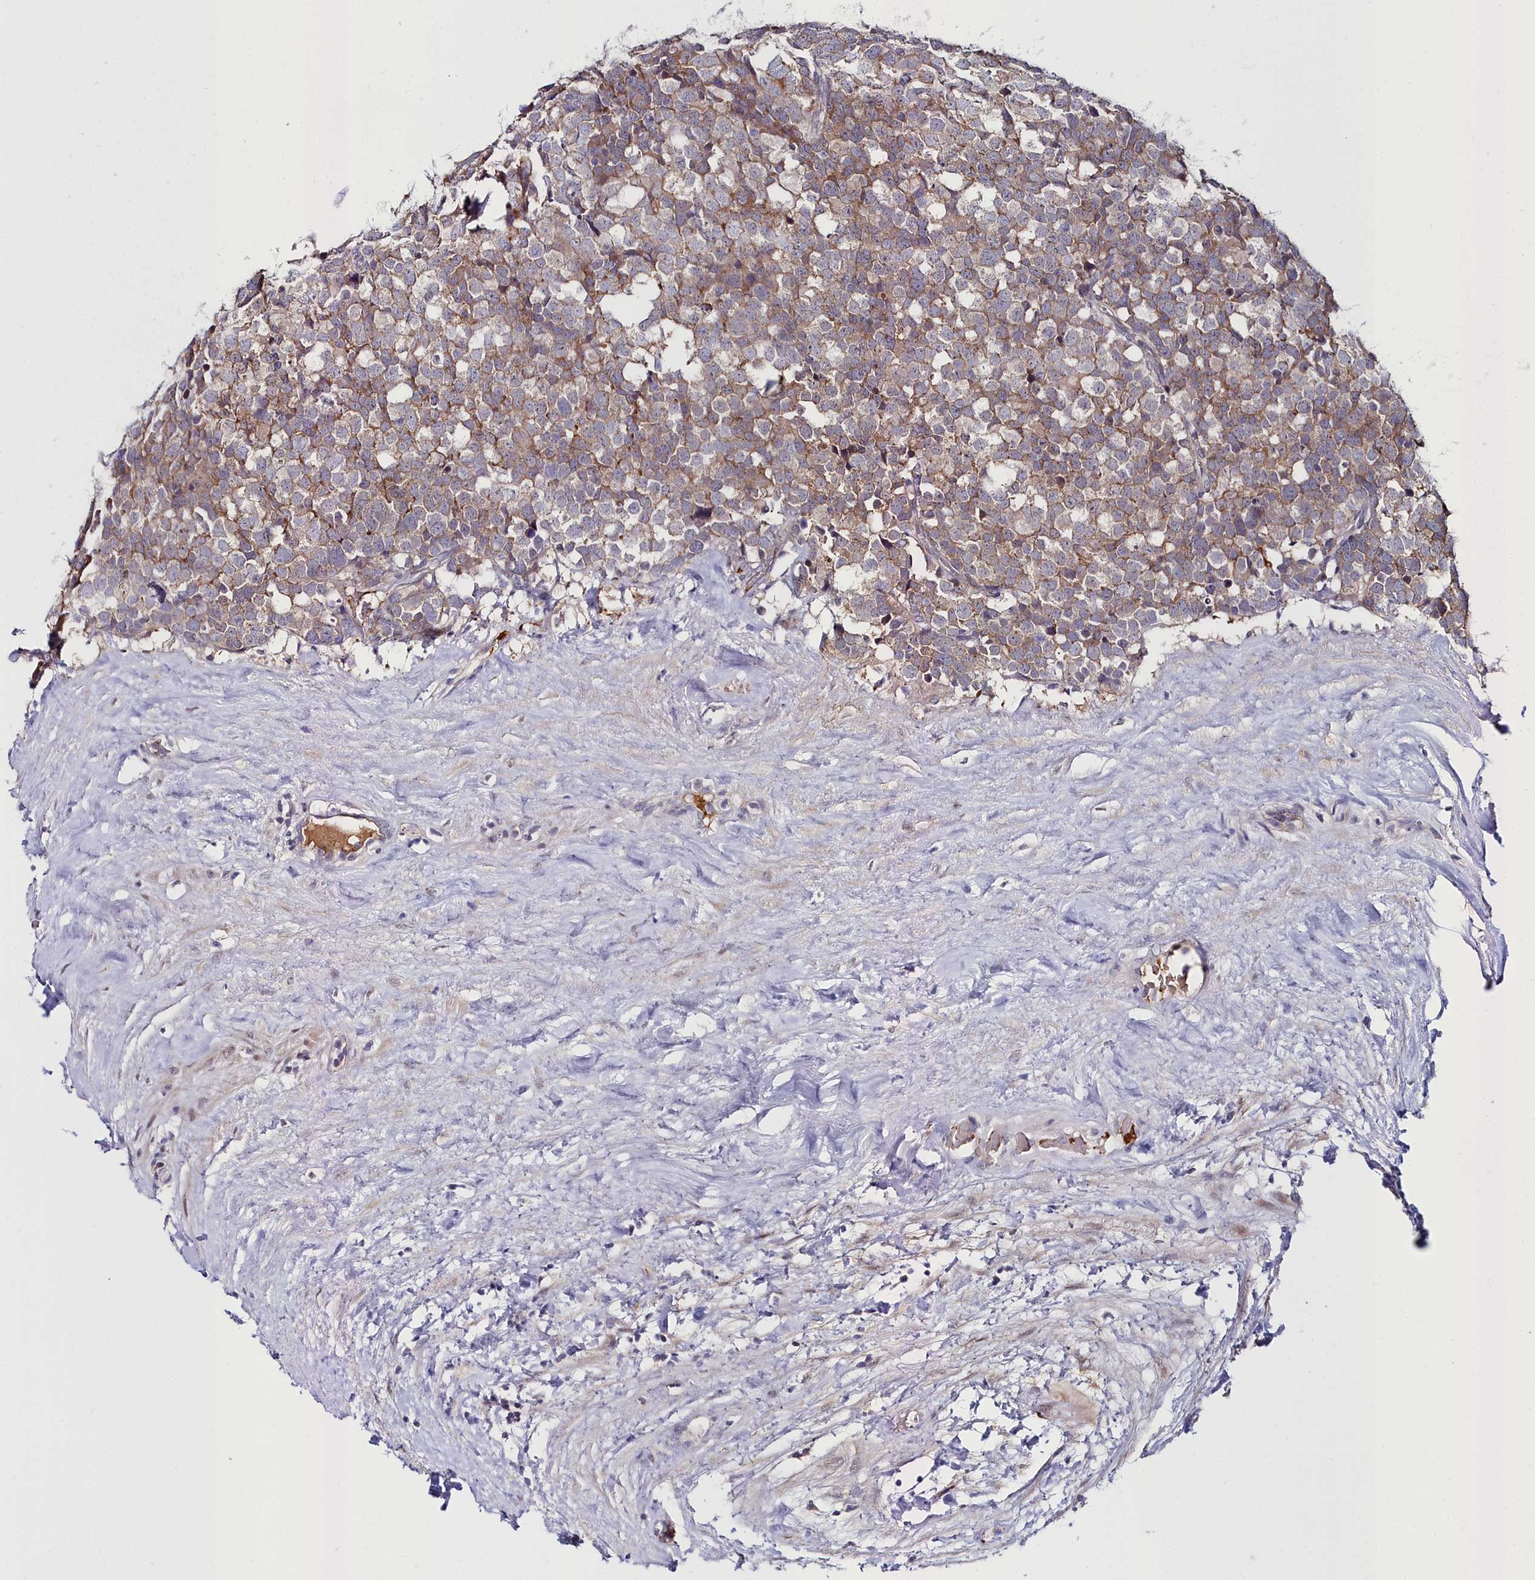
{"staining": {"intensity": "weak", "quantity": ">75%", "location": "cytoplasmic/membranous"}, "tissue": "testis cancer", "cell_type": "Tumor cells", "image_type": "cancer", "snomed": [{"axis": "morphology", "description": "Seminoma, NOS"}, {"axis": "topography", "description": "Testis"}], "caption": "A high-resolution photomicrograph shows immunohistochemistry (IHC) staining of seminoma (testis), which shows weak cytoplasmic/membranous expression in approximately >75% of tumor cells.", "gene": "KCTD18", "patient": {"sex": "male", "age": 71}}